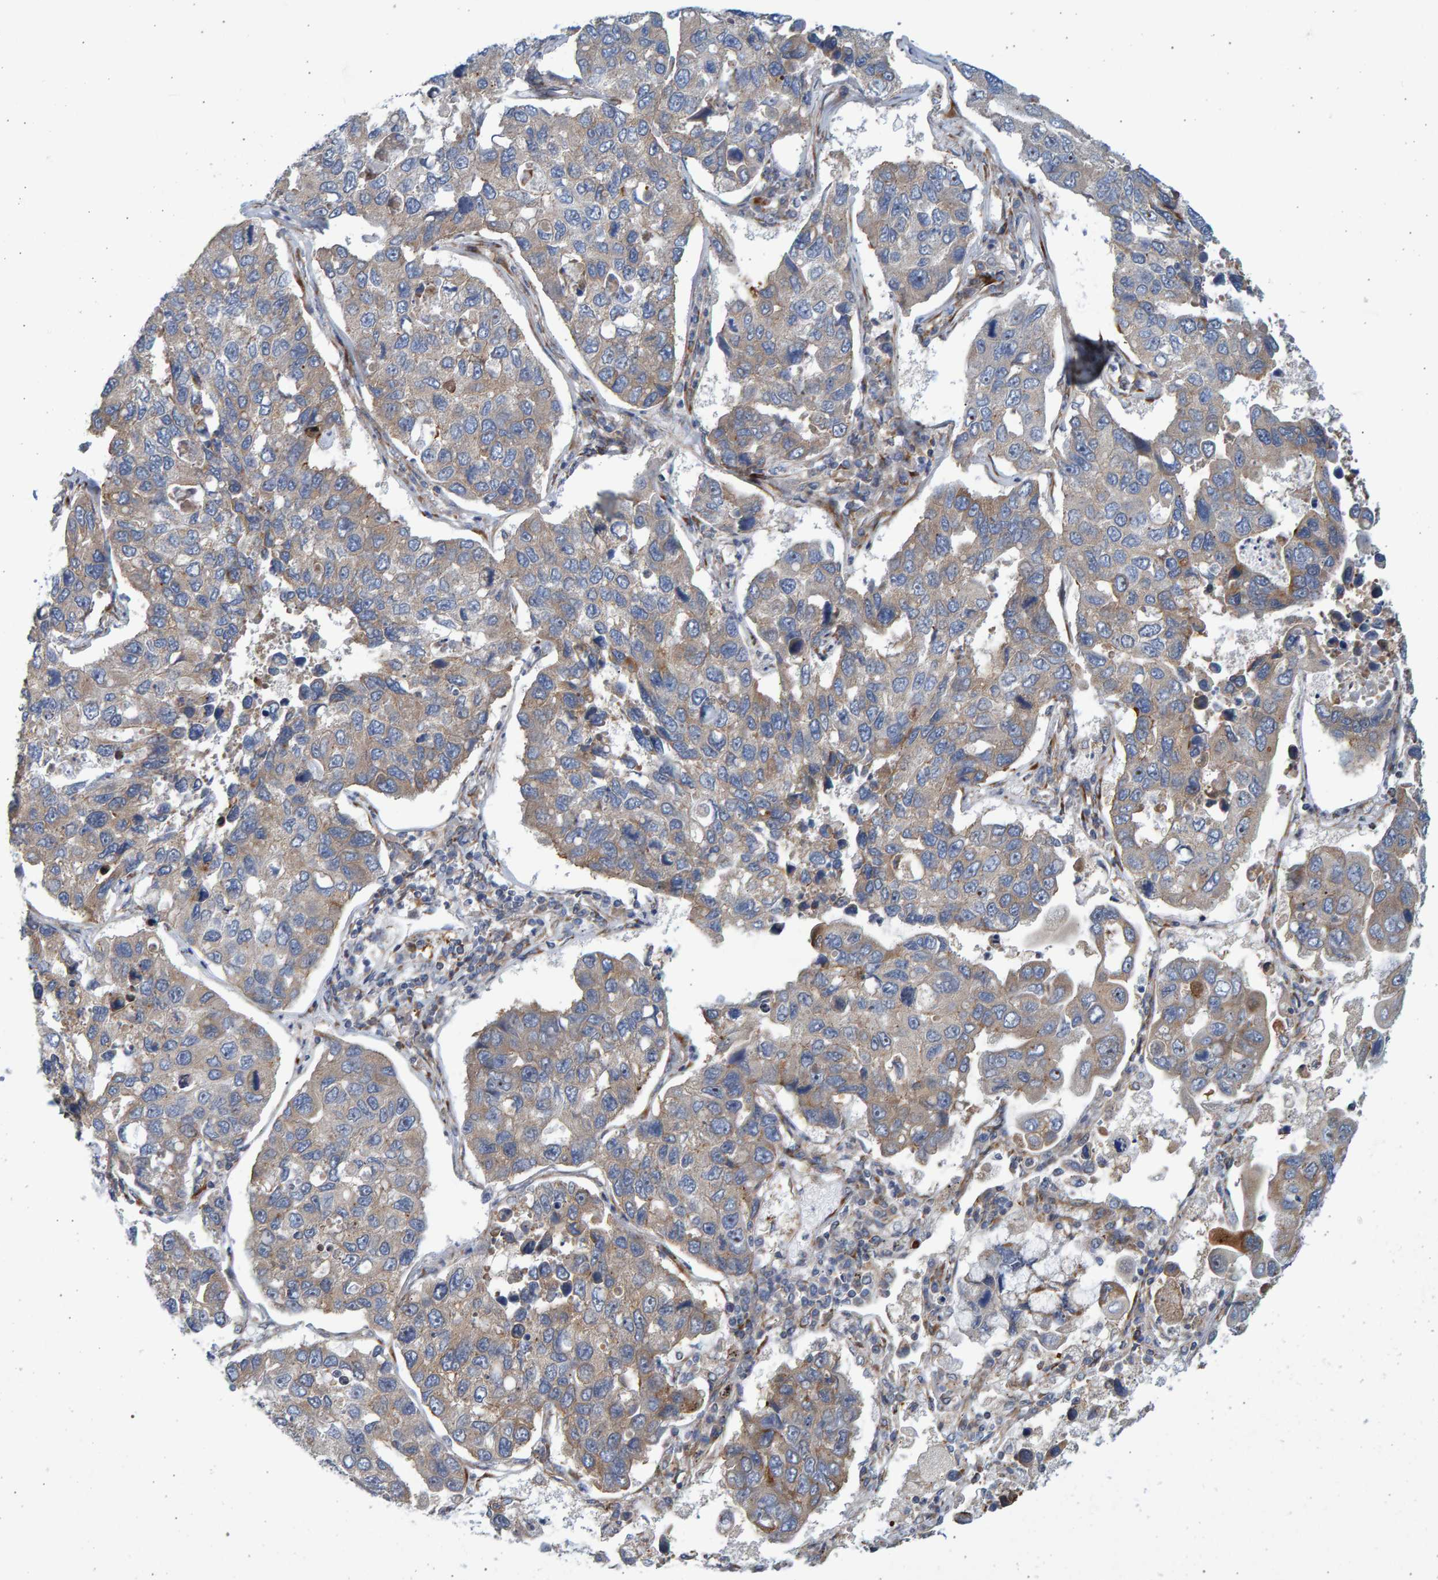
{"staining": {"intensity": "weak", "quantity": "25%-75%", "location": "cytoplasmic/membranous"}, "tissue": "lung cancer", "cell_type": "Tumor cells", "image_type": "cancer", "snomed": [{"axis": "morphology", "description": "Adenocarcinoma, NOS"}, {"axis": "topography", "description": "Lung"}], "caption": "Lung cancer (adenocarcinoma) stained with a protein marker displays weak staining in tumor cells.", "gene": "LRBA", "patient": {"sex": "male", "age": 64}}